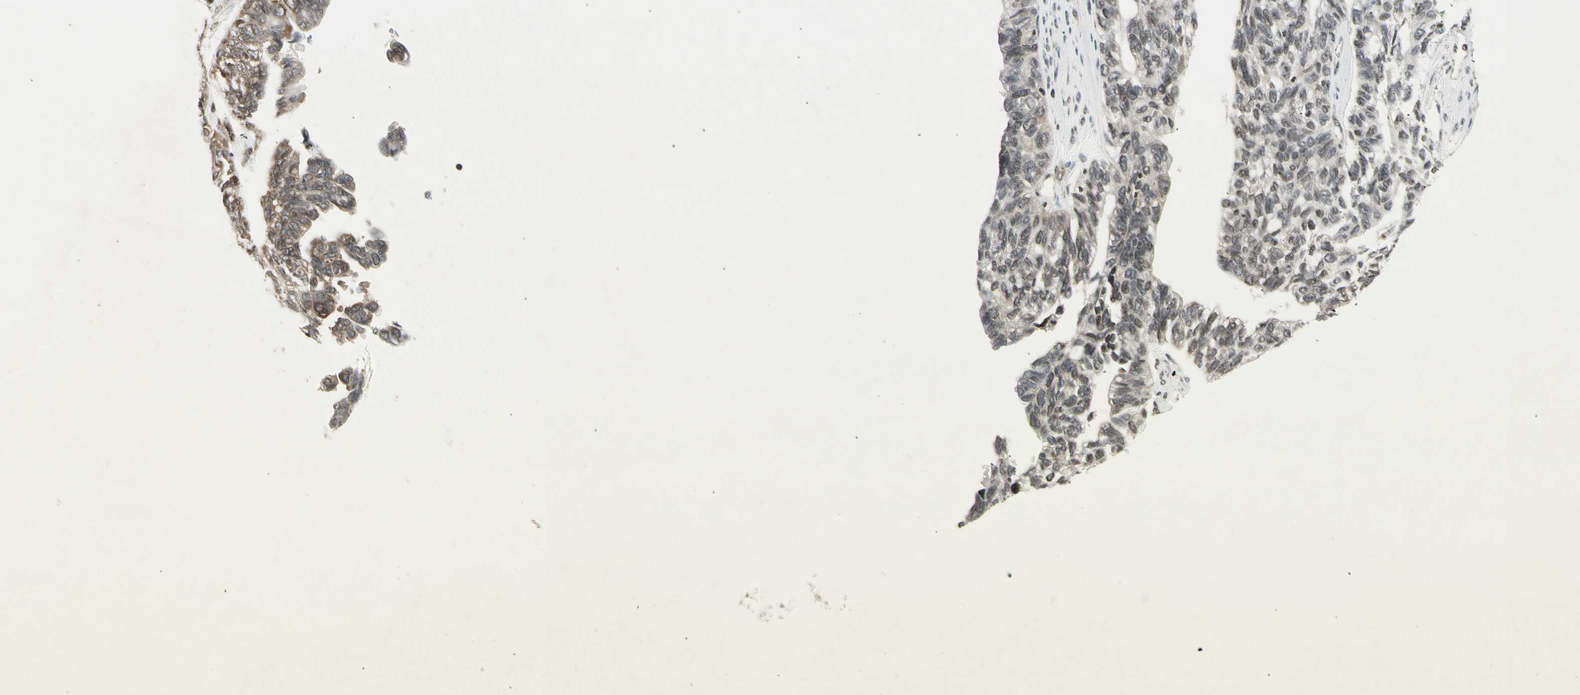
{"staining": {"intensity": "negative", "quantity": "none", "location": "none"}, "tissue": "ovarian cancer", "cell_type": "Tumor cells", "image_type": "cancer", "snomed": [{"axis": "morphology", "description": "Cystadenocarcinoma, serous, NOS"}, {"axis": "topography", "description": "Ovary"}], "caption": "High power microscopy histopathology image of an immunohistochemistry (IHC) photomicrograph of ovarian cancer (serous cystadenocarcinoma), revealing no significant positivity in tumor cells.", "gene": "SMN2", "patient": {"sex": "female", "age": 79}}